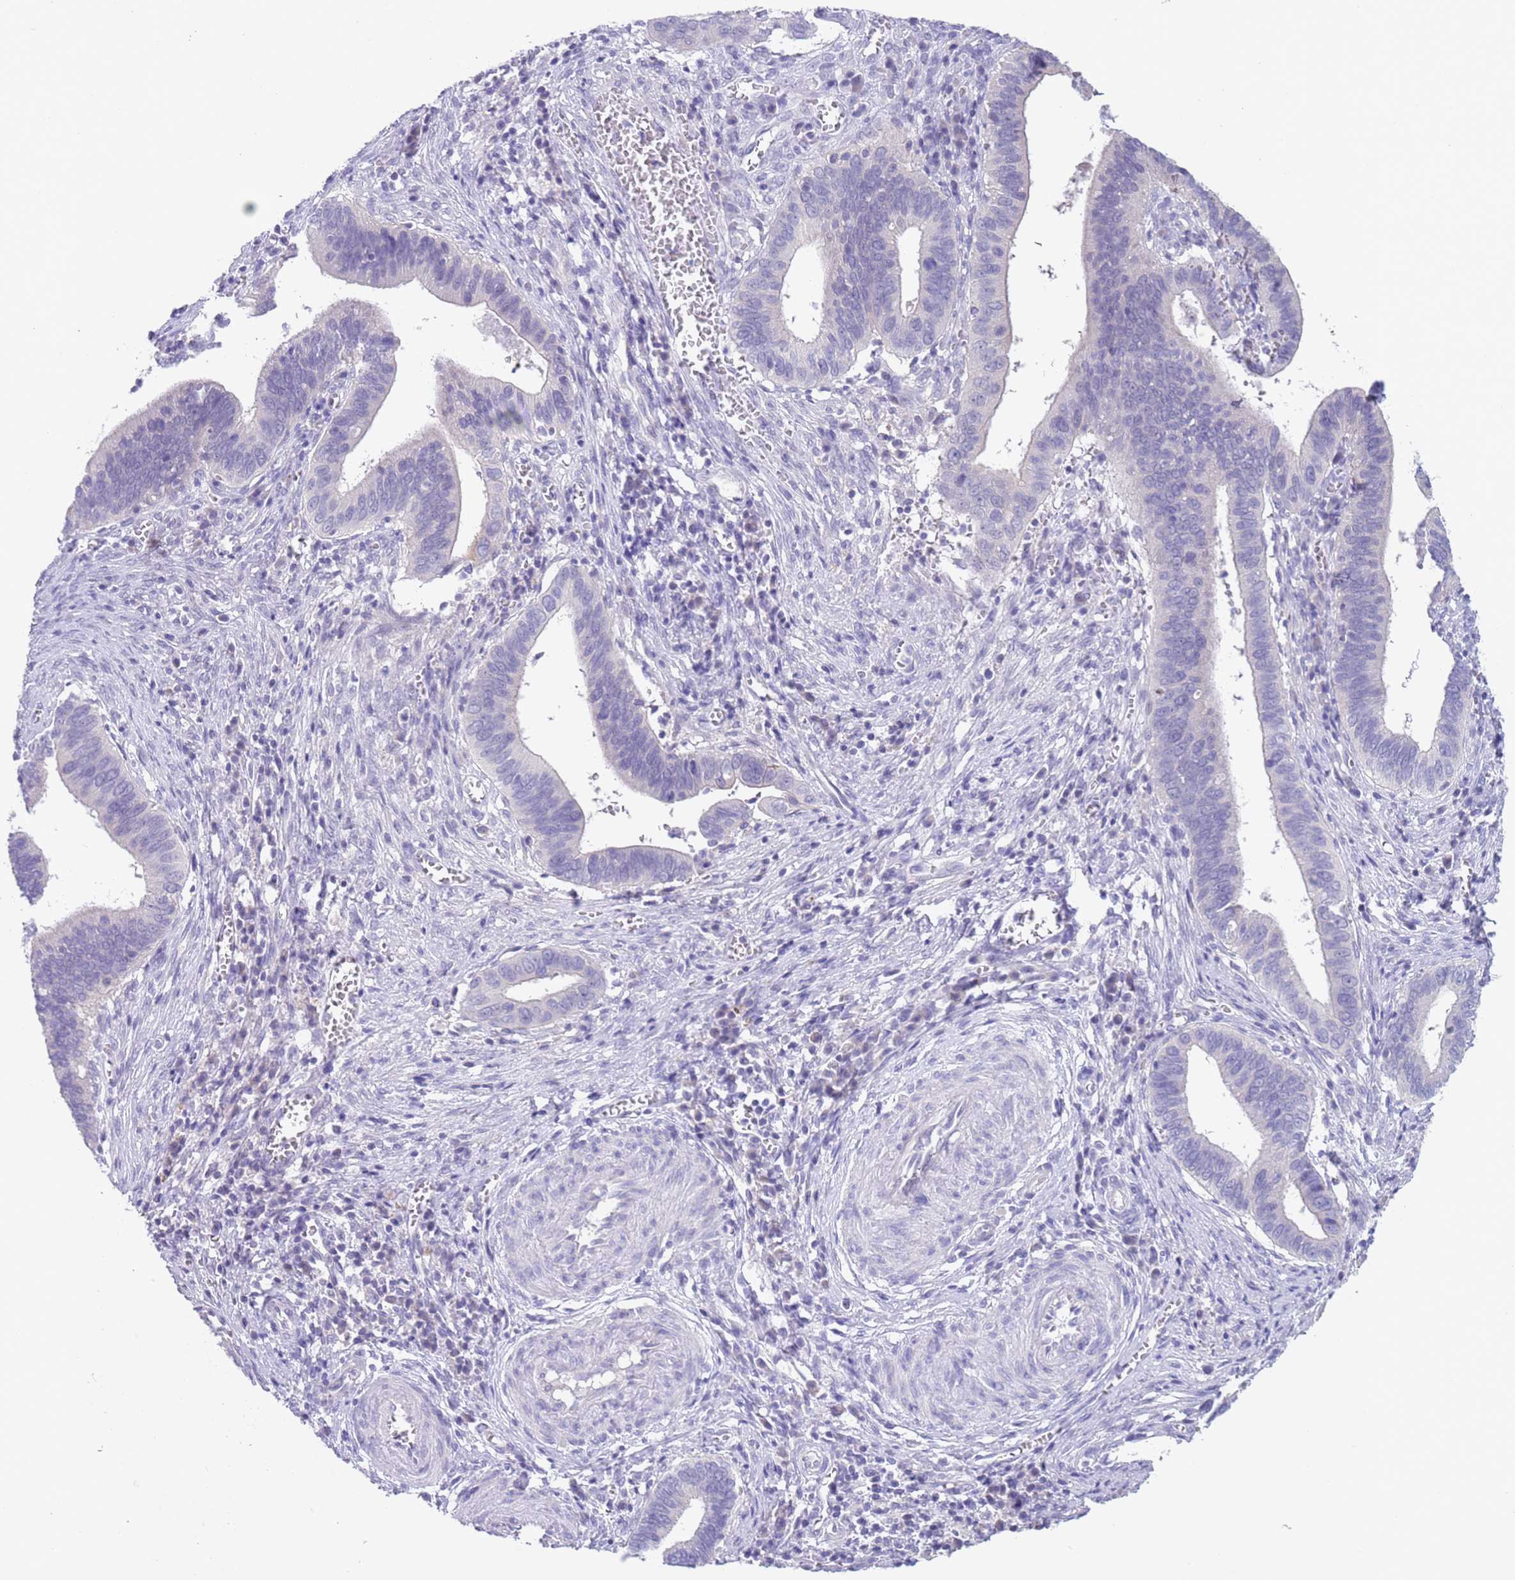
{"staining": {"intensity": "negative", "quantity": "none", "location": "none"}, "tissue": "cervical cancer", "cell_type": "Tumor cells", "image_type": "cancer", "snomed": [{"axis": "morphology", "description": "Adenocarcinoma, NOS"}, {"axis": "topography", "description": "Cervix"}], "caption": "A histopathology image of human cervical cancer (adenocarcinoma) is negative for staining in tumor cells.", "gene": "SPIRE2", "patient": {"sex": "female", "age": 42}}